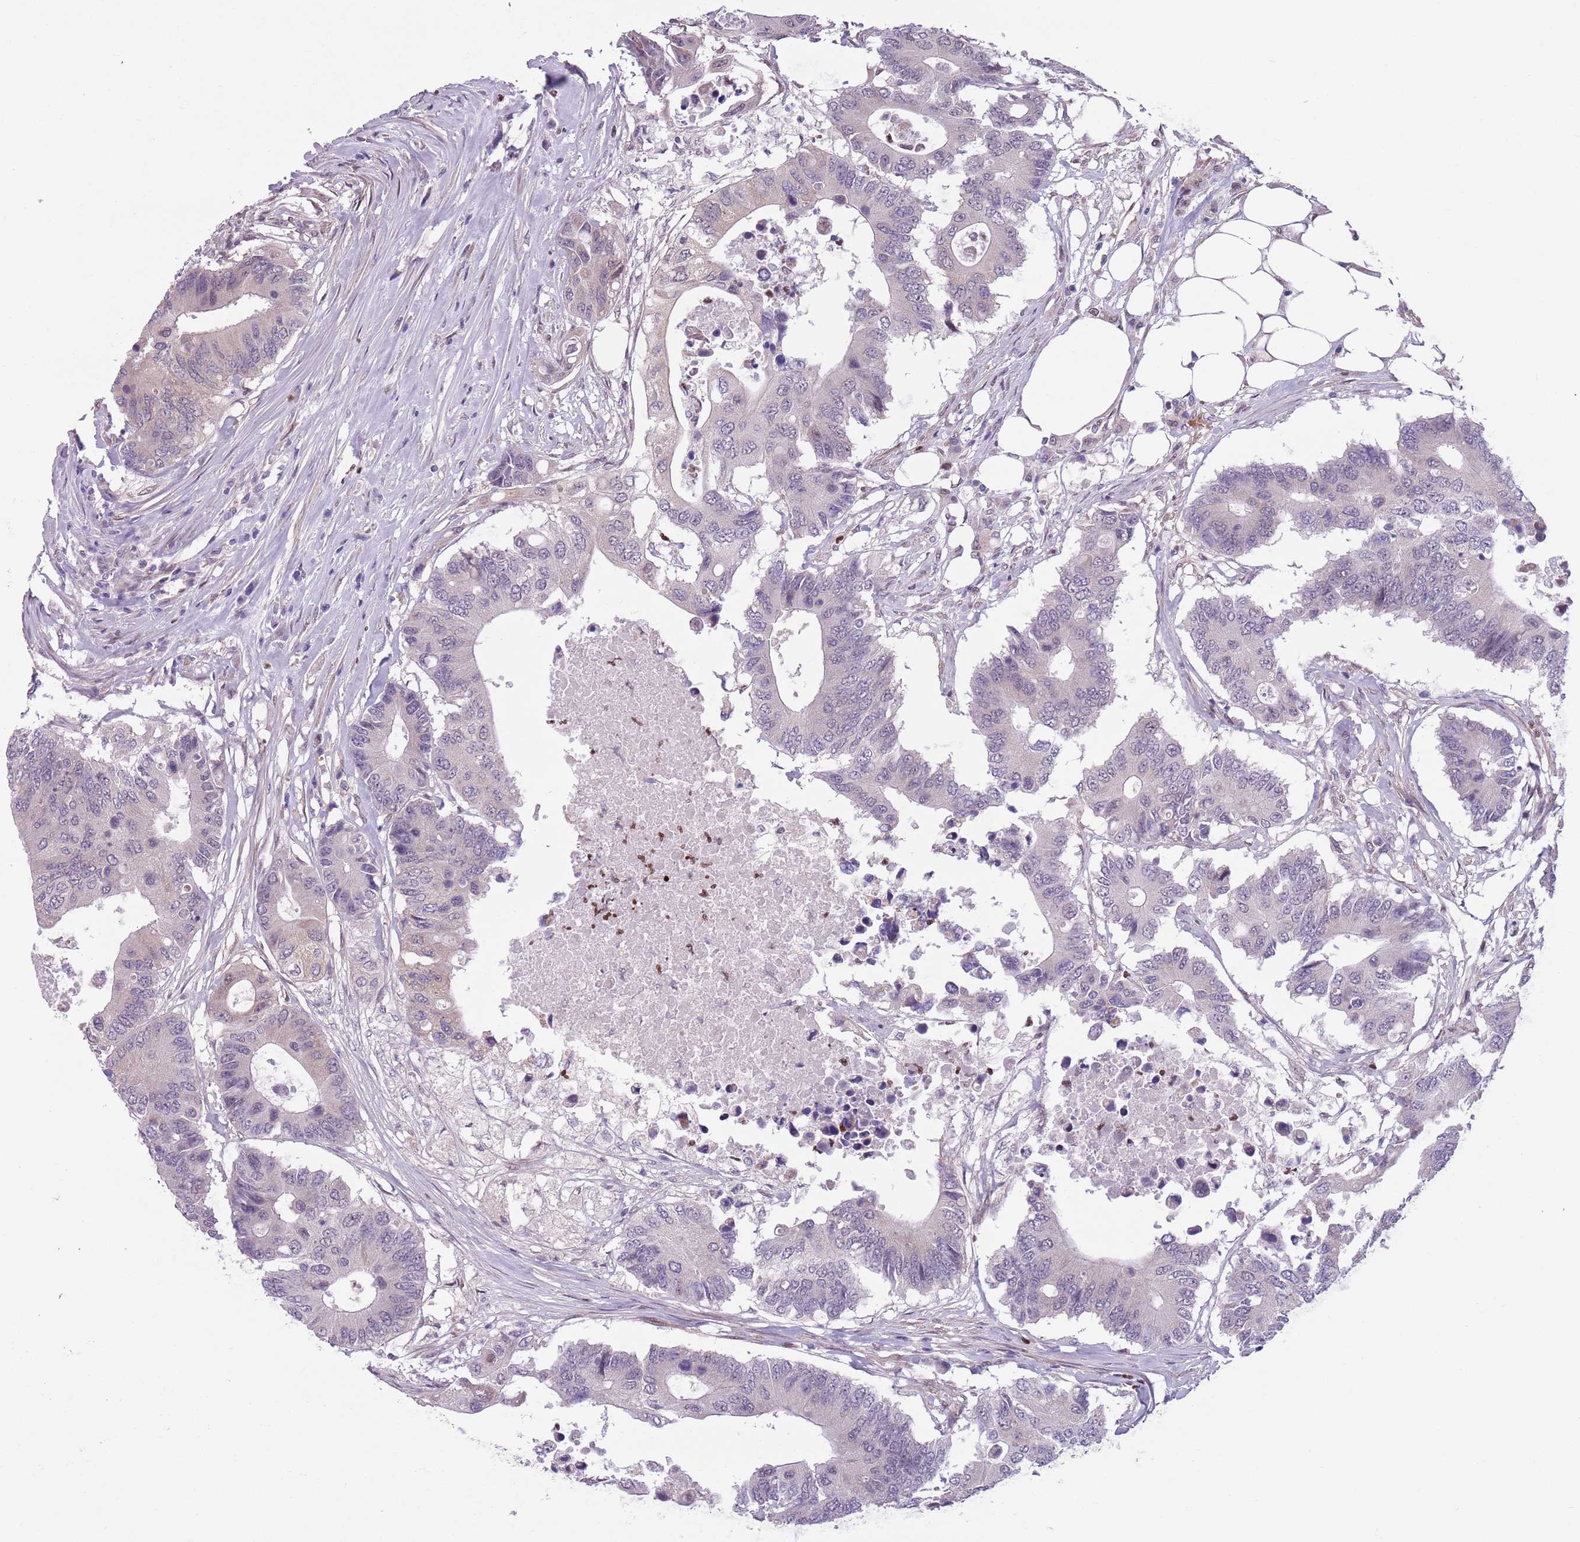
{"staining": {"intensity": "weak", "quantity": "<25%", "location": "cytoplasmic/membranous"}, "tissue": "colorectal cancer", "cell_type": "Tumor cells", "image_type": "cancer", "snomed": [{"axis": "morphology", "description": "Adenocarcinoma, NOS"}, {"axis": "topography", "description": "Colon"}], "caption": "DAB immunohistochemical staining of colorectal cancer shows no significant staining in tumor cells. (DAB IHC with hematoxylin counter stain).", "gene": "ADCY7", "patient": {"sex": "male", "age": 71}}